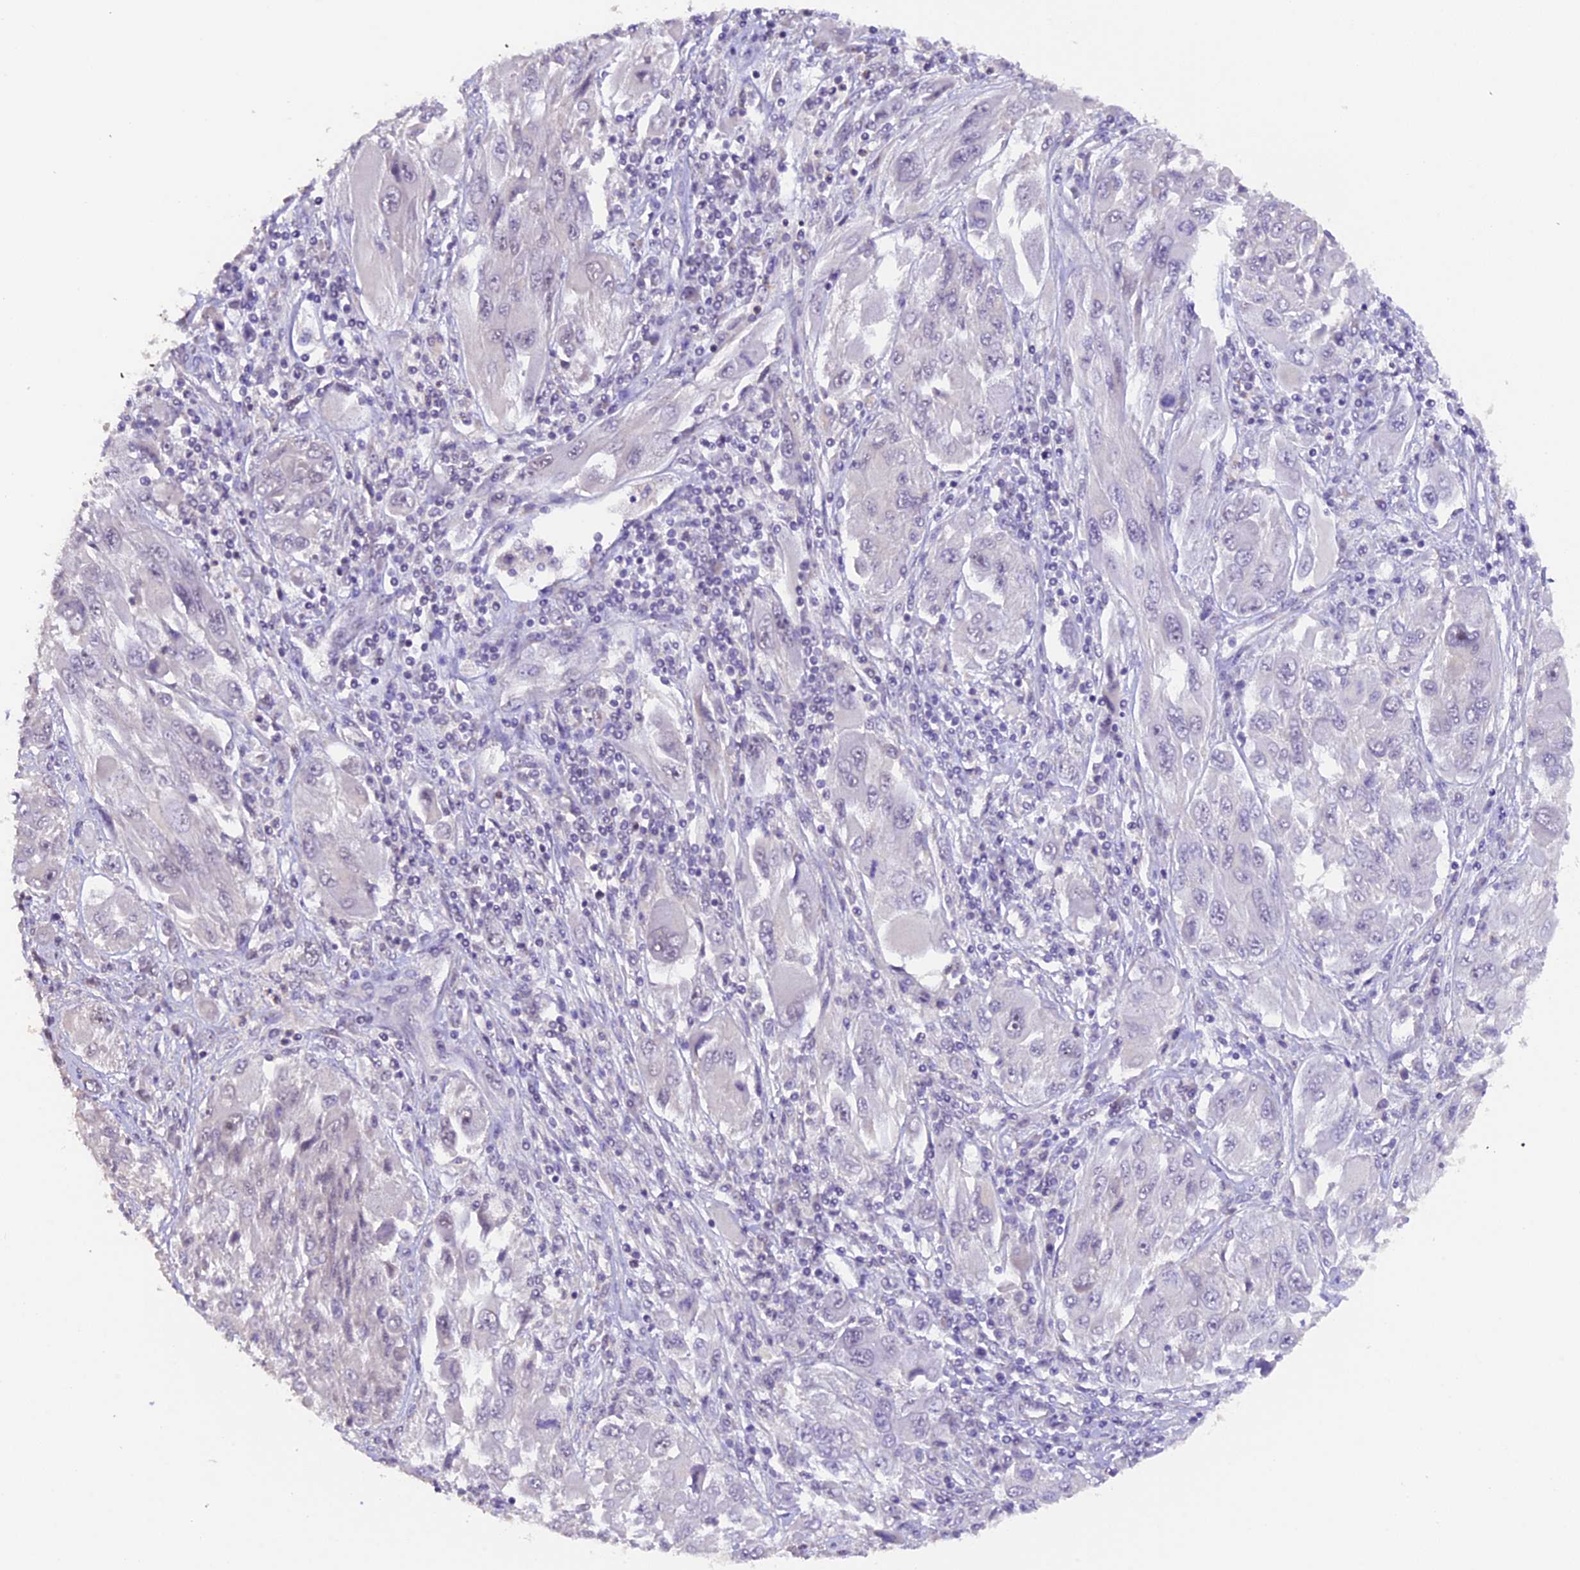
{"staining": {"intensity": "negative", "quantity": "none", "location": "none"}, "tissue": "melanoma", "cell_type": "Tumor cells", "image_type": "cancer", "snomed": [{"axis": "morphology", "description": "Malignant melanoma, NOS"}, {"axis": "topography", "description": "Skin"}], "caption": "IHC micrograph of neoplastic tissue: malignant melanoma stained with DAB (3,3'-diaminobenzidine) exhibits no significant protein expression in tumor cells.", "gene": "GNB5", "patient": {"sex": "female", "age": 91}}